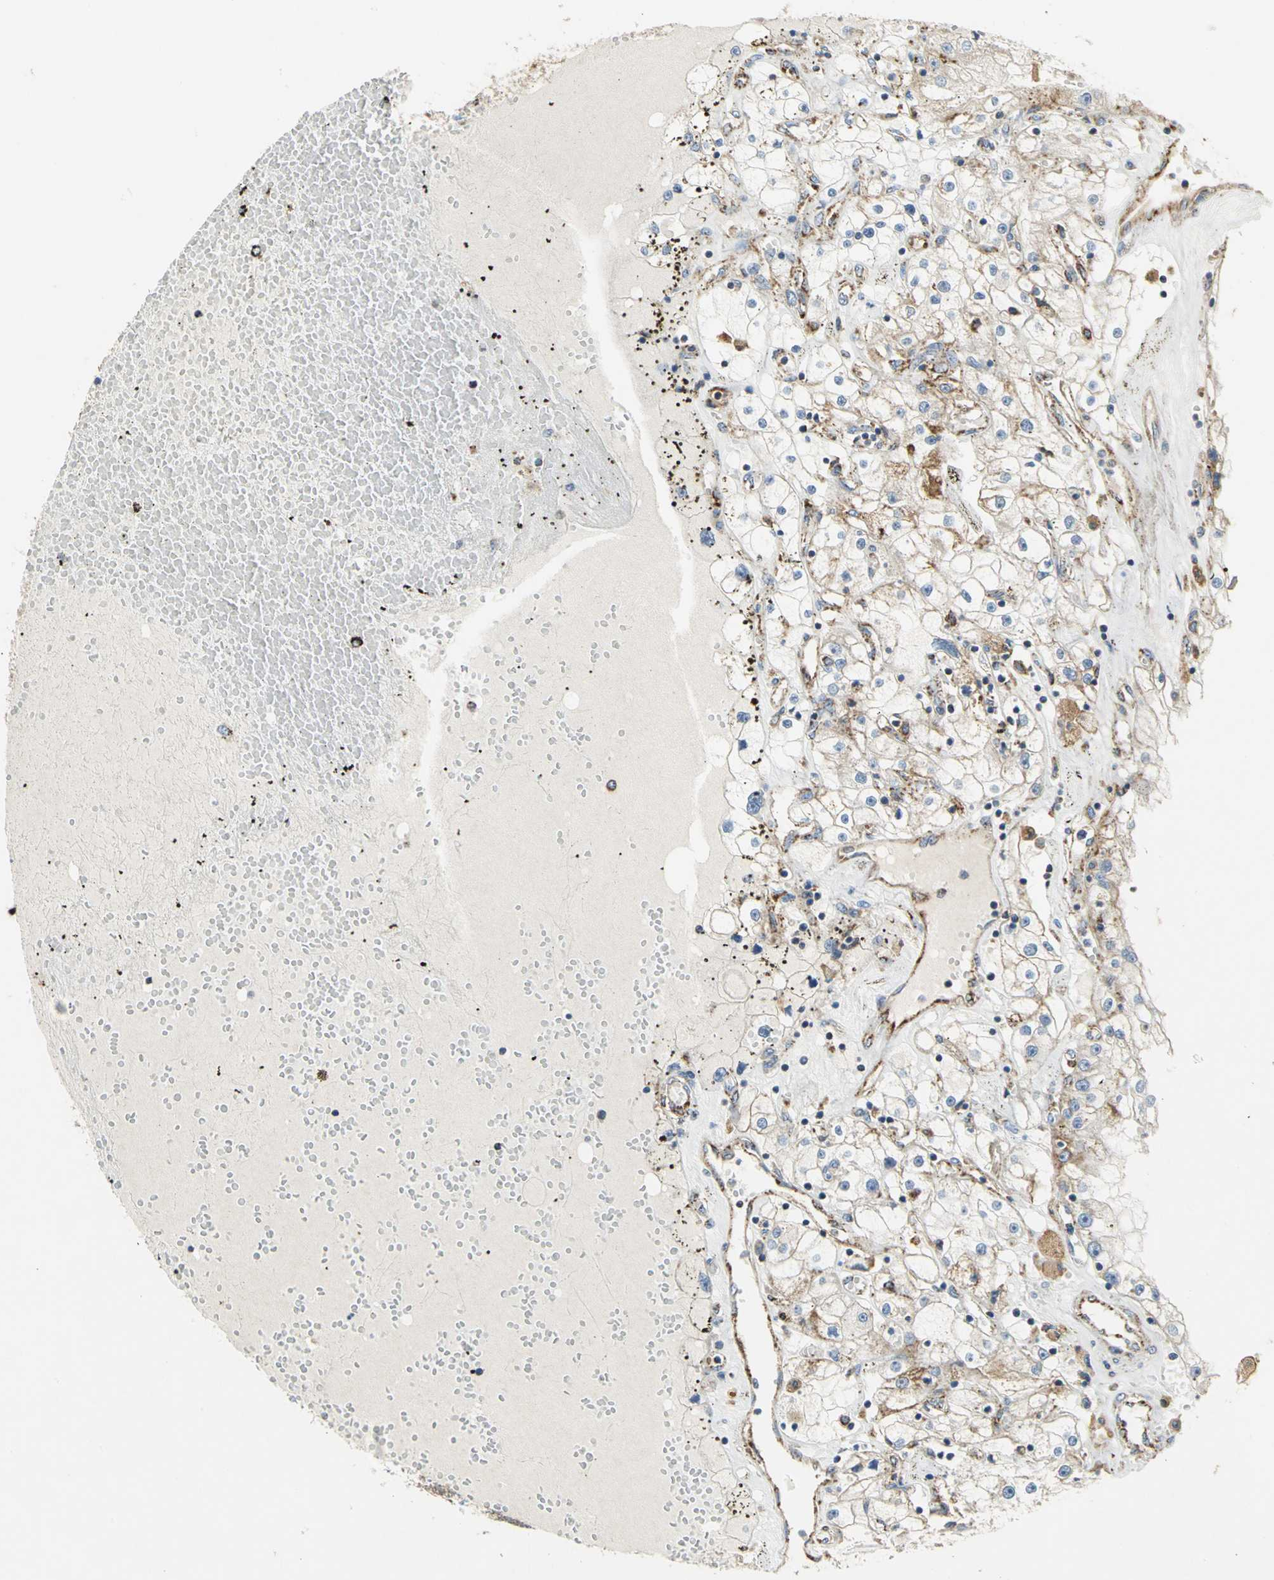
{"staining": {"intensity": "moderate", "quantity": "25%-75%", "location": "cytoplasmic/membranous"}, "tissue": "renal cancer", "cell_type": "Tumor cells", "image_type": "cancer", "snomed": [{"axis": "morphology", "description": "Adenocarcinoma, NOS"}, {"axis": "topography", "description": "Kidney"}], "caption": "The photomicrograph displays staining of renal cancer, revealing moderate cytoplasmic/membranous protein positivity (brown color) within tumor cells. (DAB IHC, brown staining for protein, blue staining for nuclei).", "gene": "NDUFB5", "patient": {"sex": "male", "age": 56}}